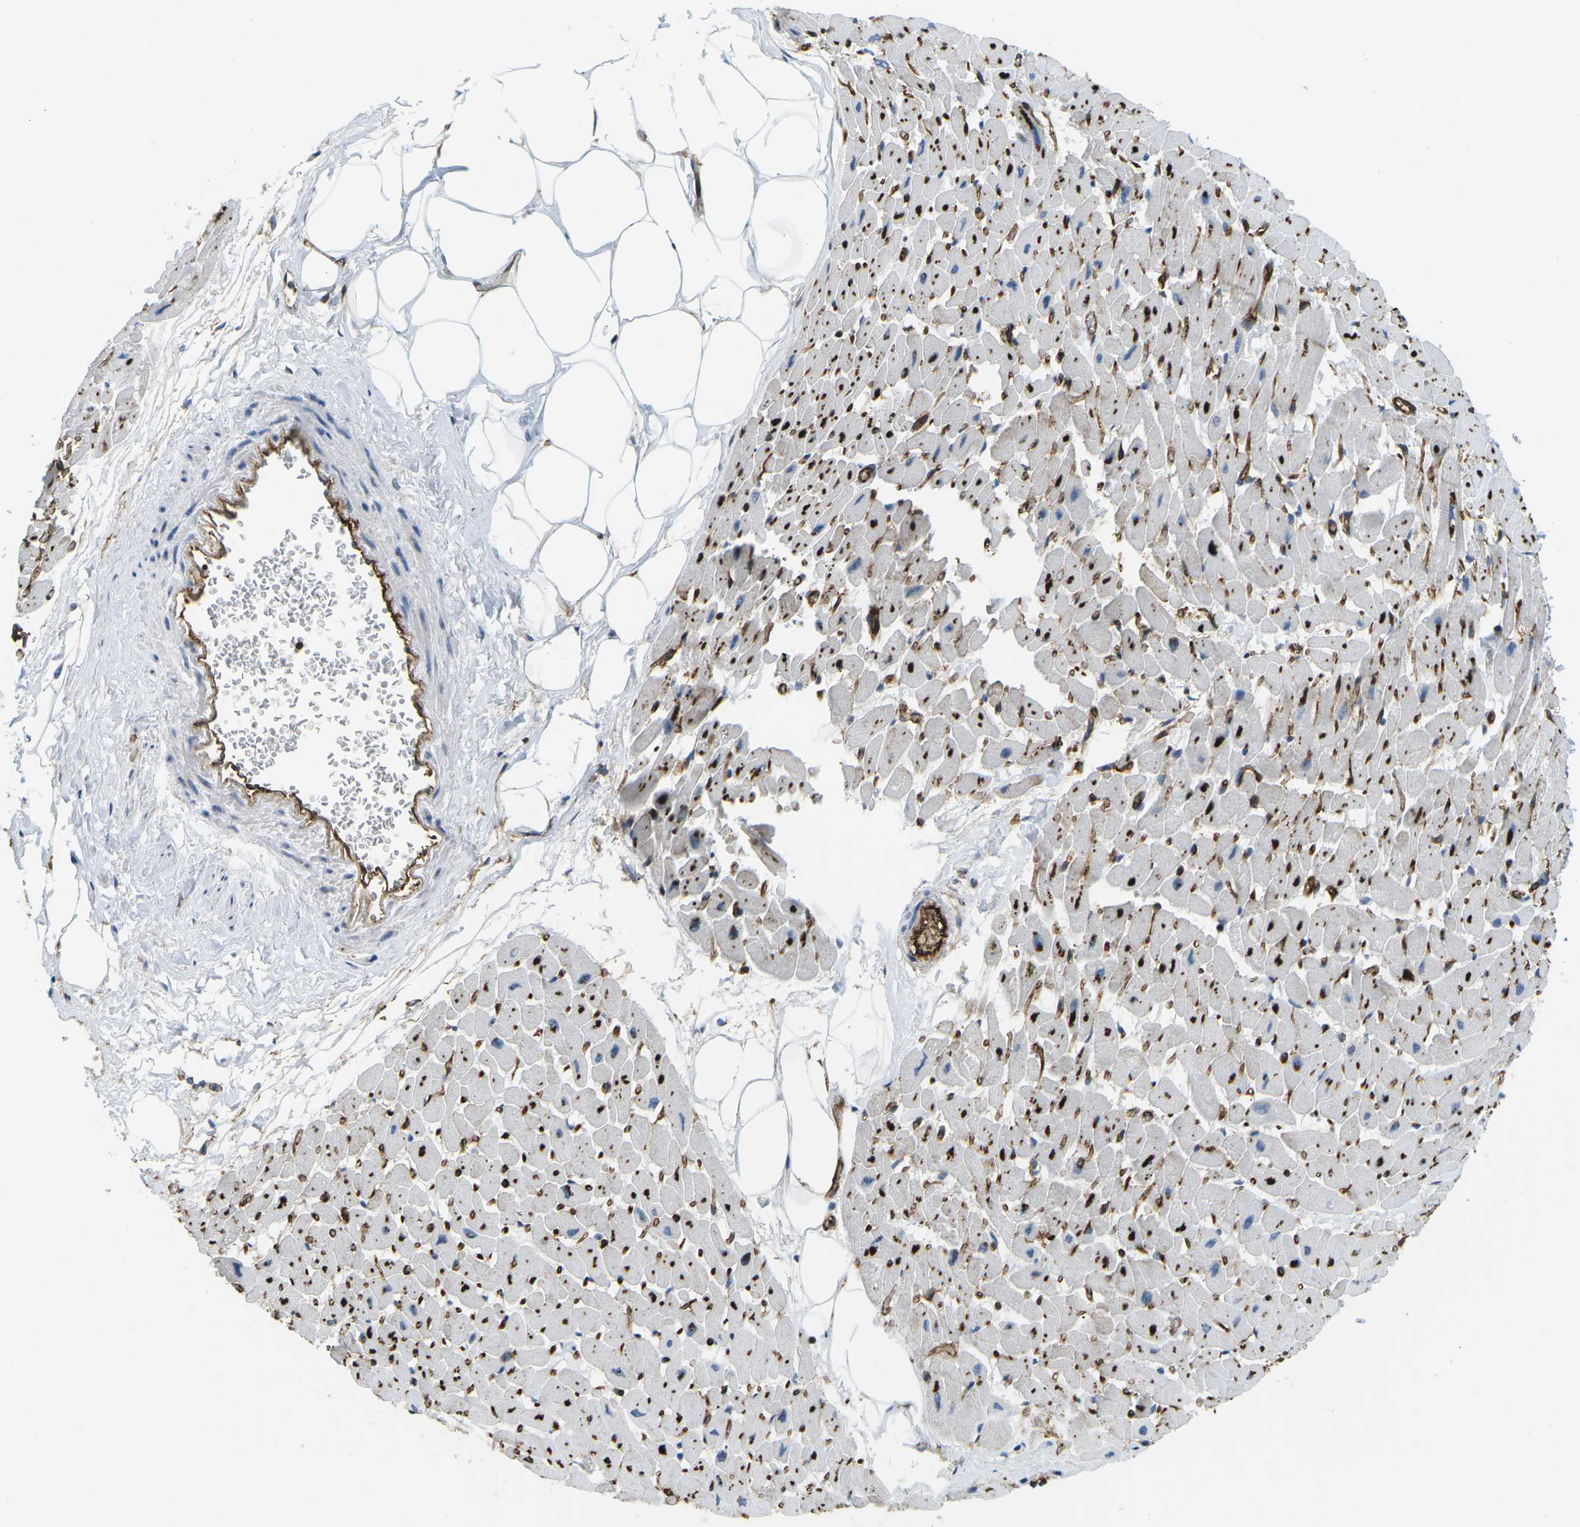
{"staining": {"intensity": "negative", "quantity": "none", "location": "none"}, "tissue": "heart muscle", "cell_type": "Cardiomyocytes", "image_type": "normal", "snomed": [{"axis": "morphology", "description": "Normal tissue, NOS"}, {"axis": "topography", "description": "Heart"}], "caption": "Cardiomyocytes show no significant protein expression in normal heart muscle. (DAB immunohistochemistry, high magnification).", "gene": "HLA", "patient": {"sex": "female", "age": 19}}